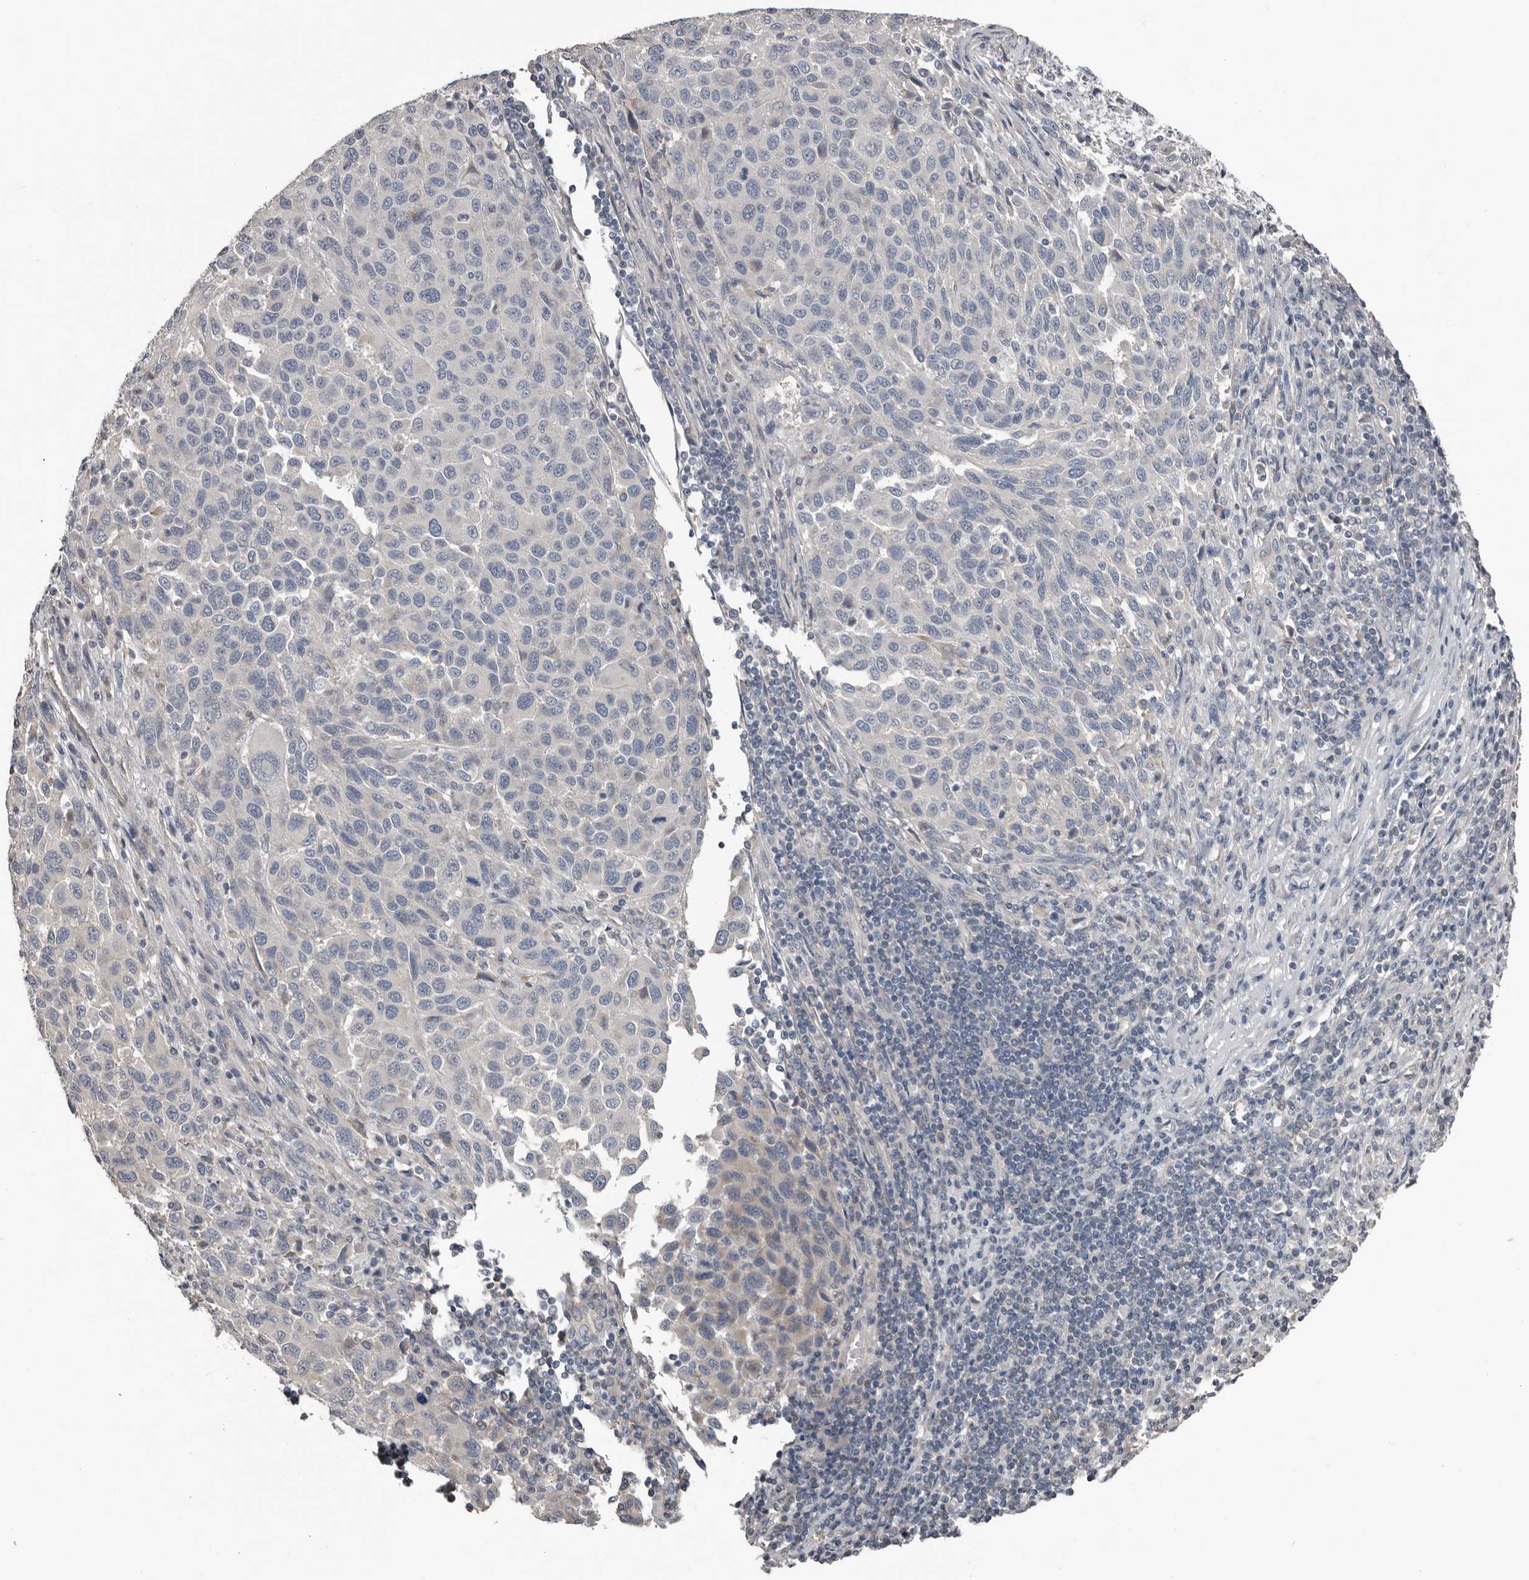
{"staining": {"intensity": "negative", "quantity": "none", "location": "none"}, "tissue": "melanoma", "cell_type": "Tumor cells", "image_type": "cancer", "snomed": [{"axis": "morphology", "description": "Malignant melanoma, Metastatic site"}, {"axis": "topography", "description": "Lymph node"}], "caption": "The micrograph demonstrates no significant positivity in tumor cells of melanoma.", "gene": "CA6", "patient": {"sex": "male", "age": 61}}